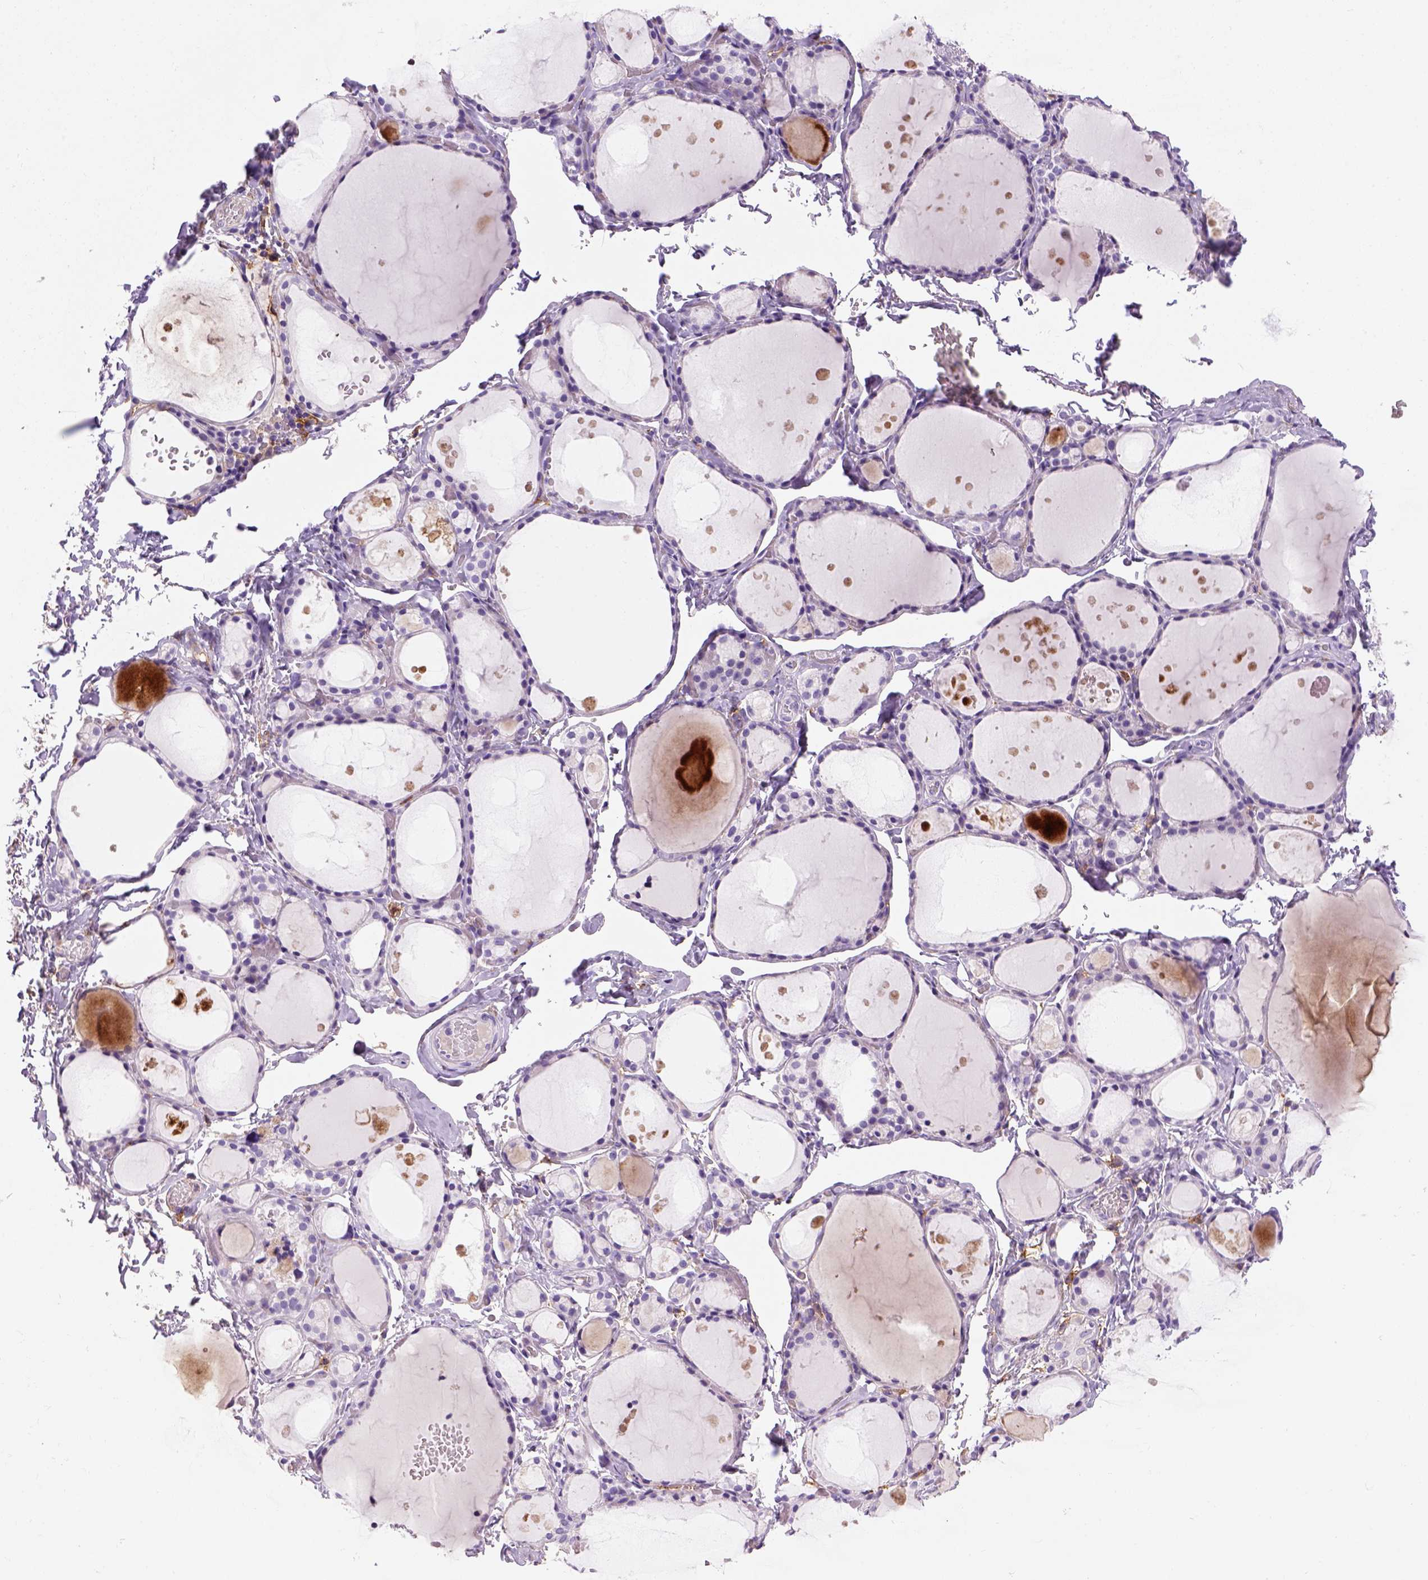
{"staining": {"intensity": "negative", "quantity": "none", "location": "none"}, "tissue": "thyroid gland", "cell_type": "Glandular cells", "image_type": "normal", "snomed": [{"axis": "morphology", "description": "Normal tissue, NOS"}, {"axis": "topography", "description": "Thyroid gland"}], "caption": "This histopathology image is of normal thyroid gland stained with immunohistochemistry (IHC) to label a protein in brown with the nuclei are counter-stained blue. There is no staining in glandular cells. Nuclei are stained in blue.", "gene": "CD14", "patient": {"sex": "male", "age": 68}}